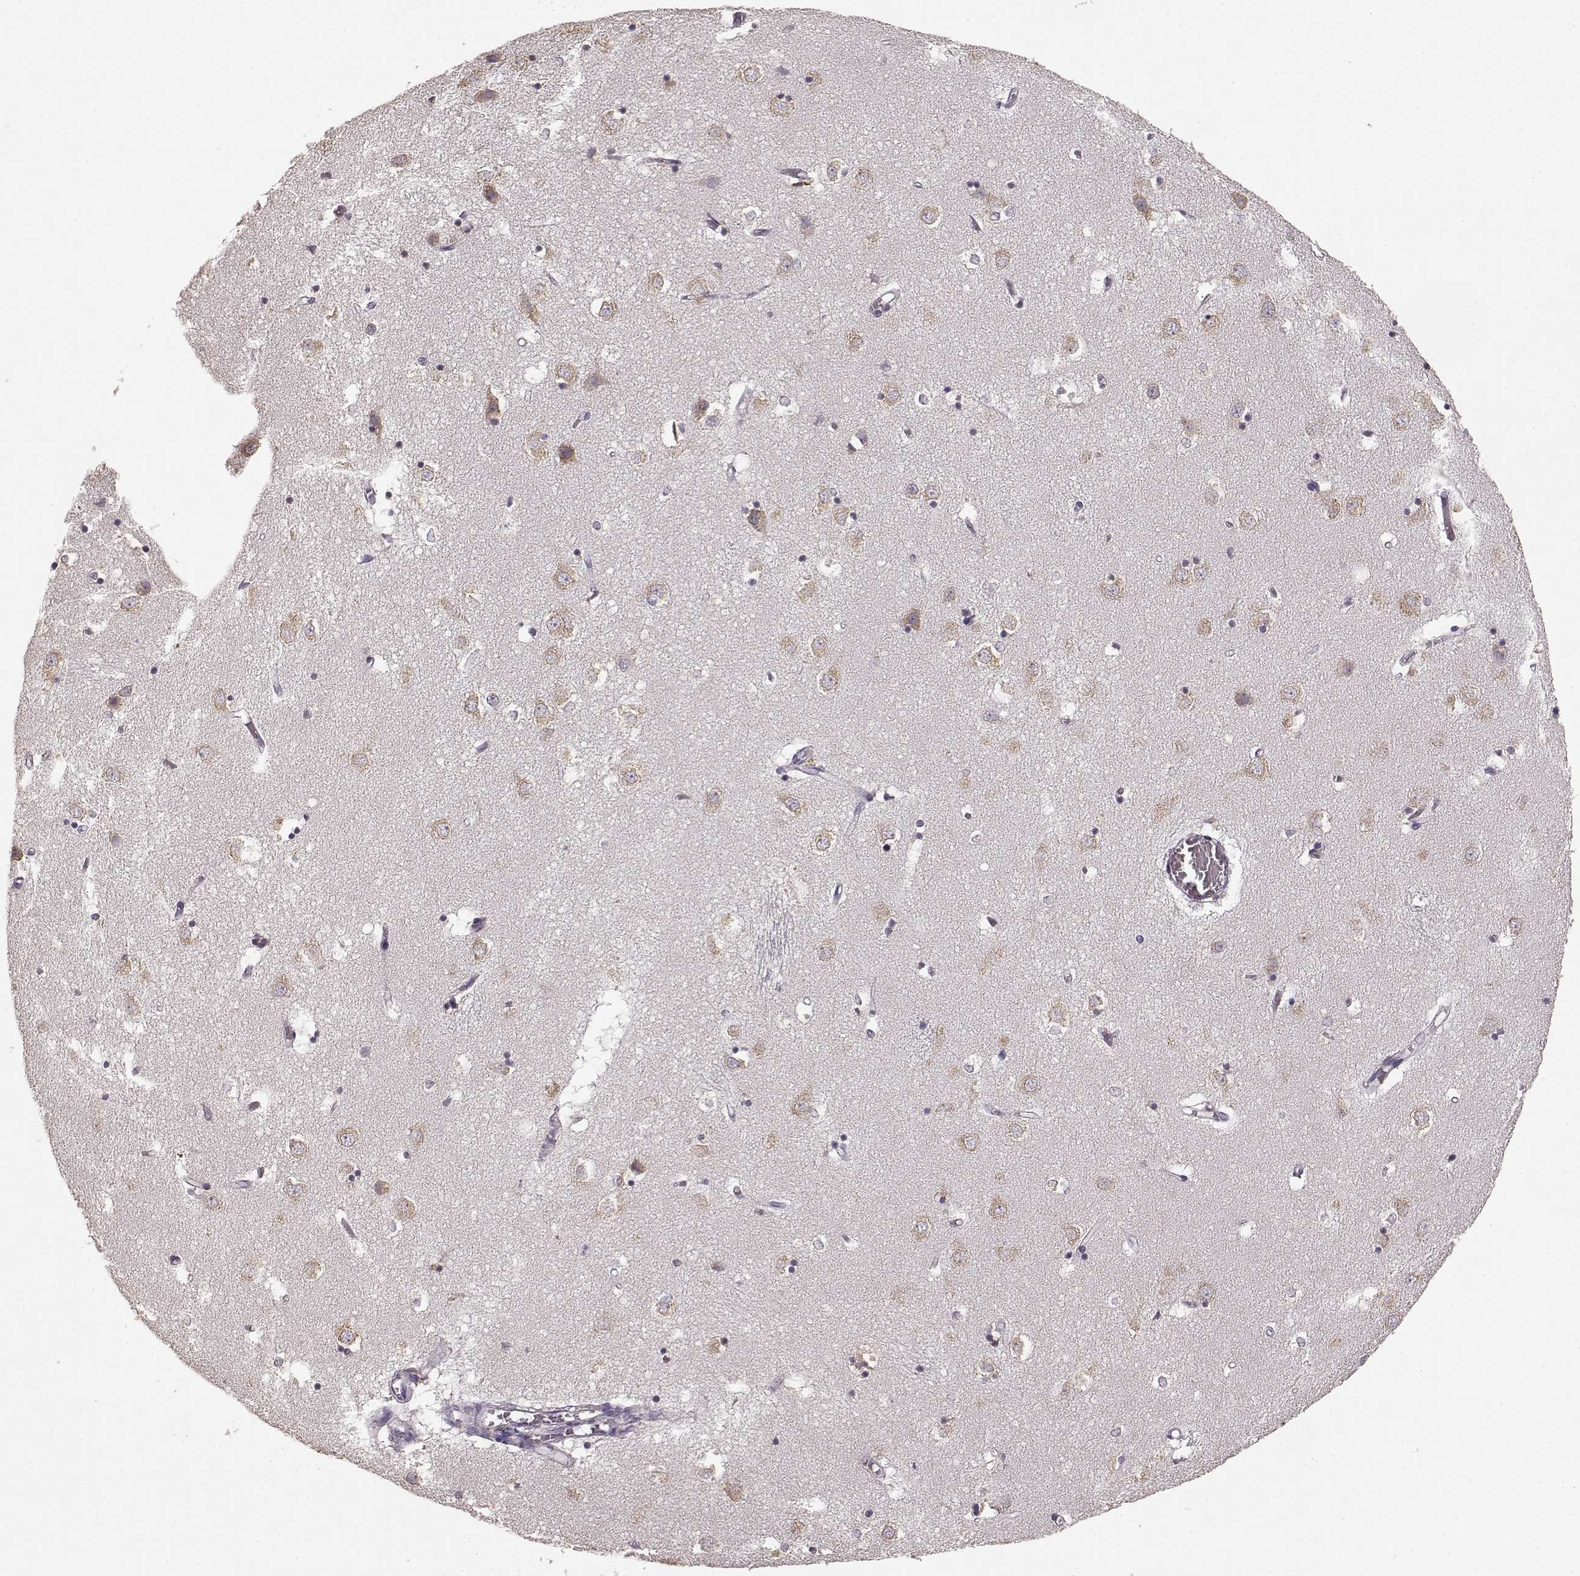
{"staining": {"intensity": "negative", "quantity": "none", "location": "none"}, "tissue": "caudate", "cell_type": "Glial cells", "image_type": "normal", "snomed": [{"axis": "morphology", "description": "Normal tissue, NOS"}, {"axis": "topography", "description": "Lateral ventricle wall"}], "caption": "IHC of benign human caudate shows no positivity in glial cells.", "gene": "GABRG3", "patient": {"sex": "male", "age": 54}}